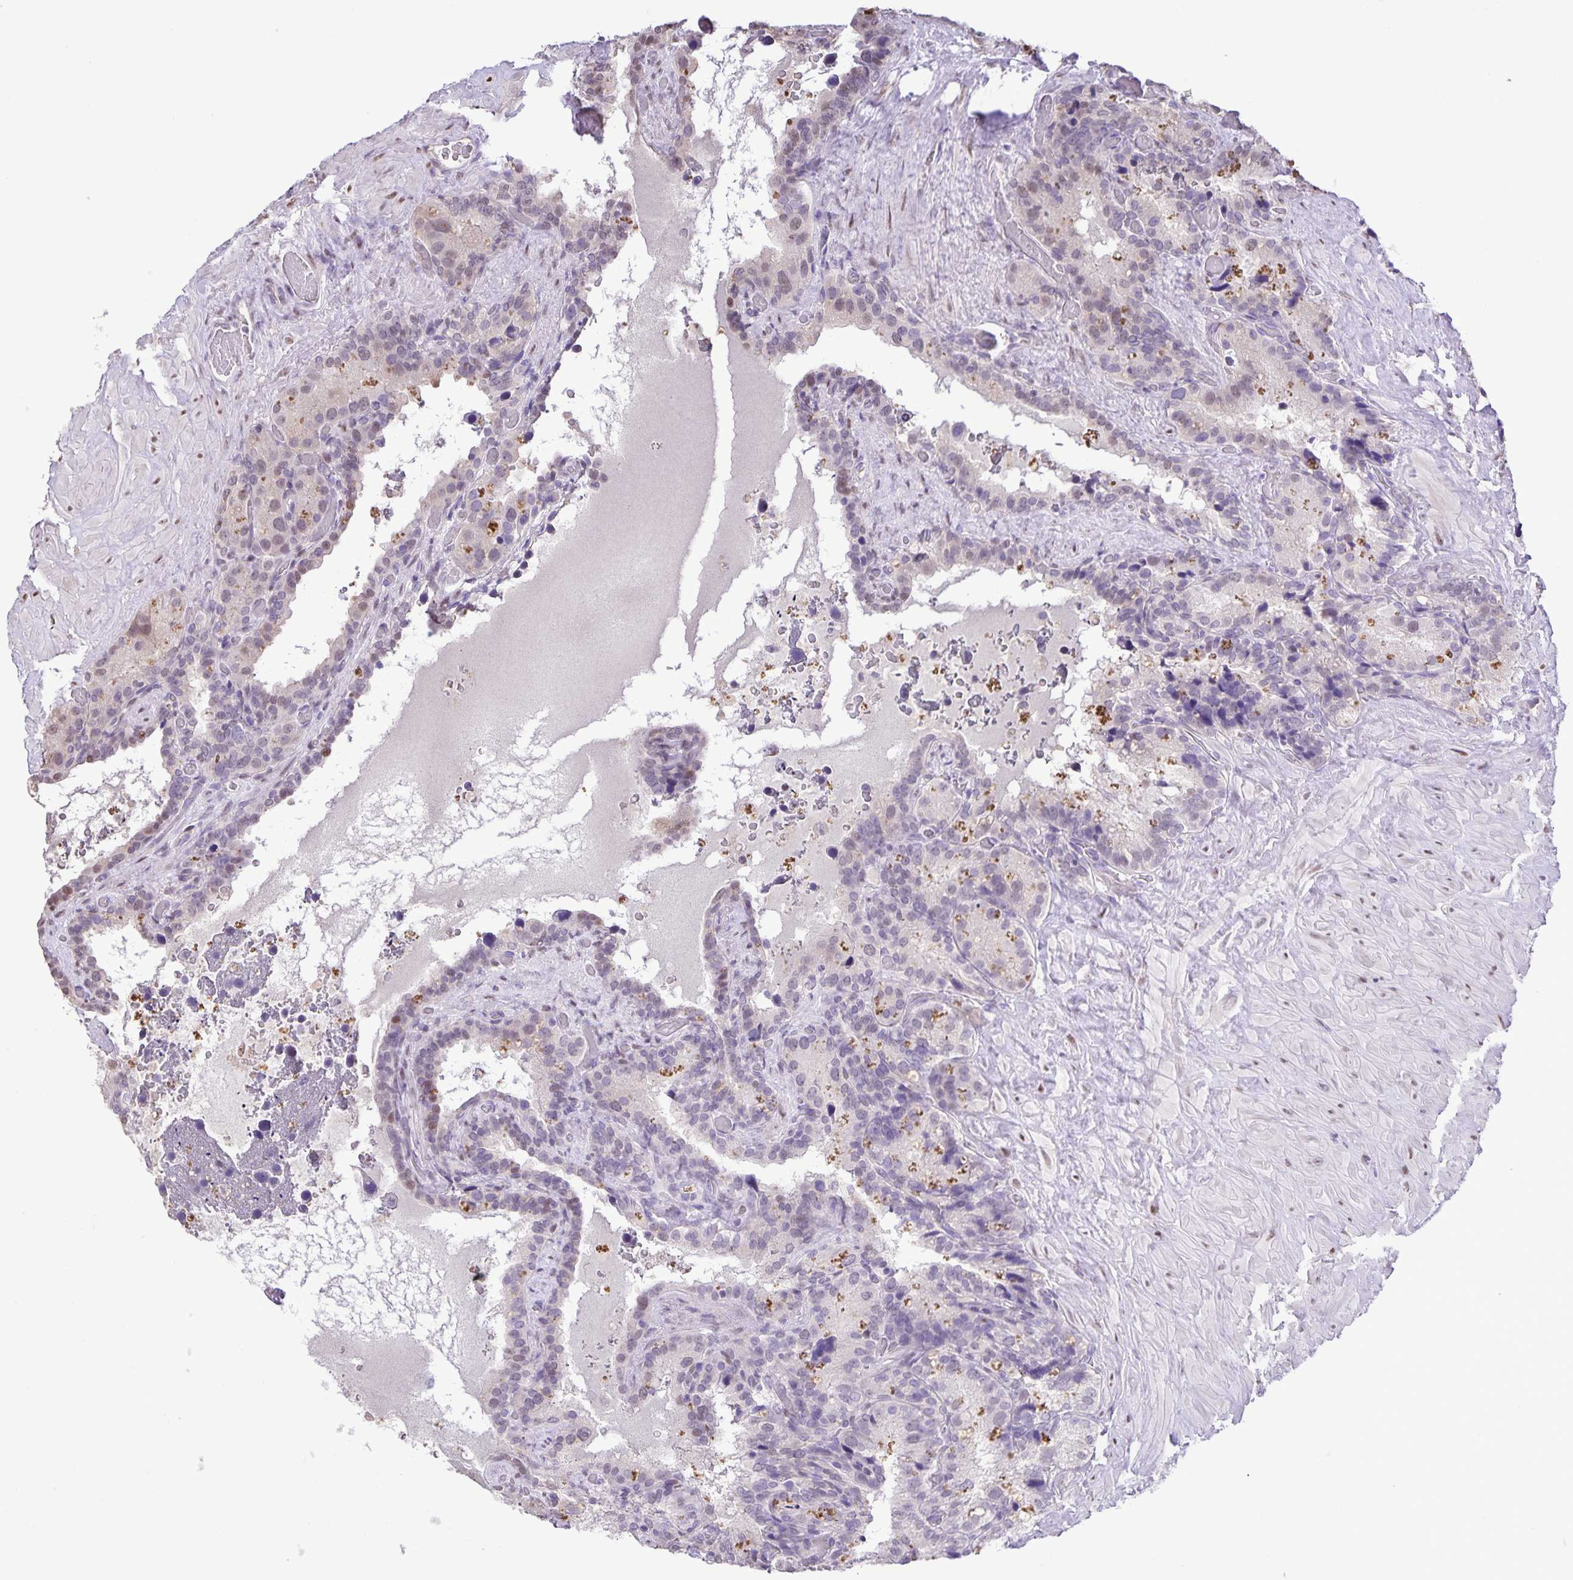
{"staining": {"intensity": "weak", "quantity": "<25%", "location": "nuclear"}, "tissue": "seminal vesicle", "cell_type": "Glandular cells", "image_type": "normal", "snomed": [{"axis": "morphology", "description": "Normal tissue, NOS"}, {"axis": "topography", "description": "Seminal veicle"}], "caption": "Immunohistochemical staining of normal human seminal vesicle reveals no significant positivity in glandular cells.", "gene": "ONECUT2", "patient": {"sex": "male", "age": 60}}